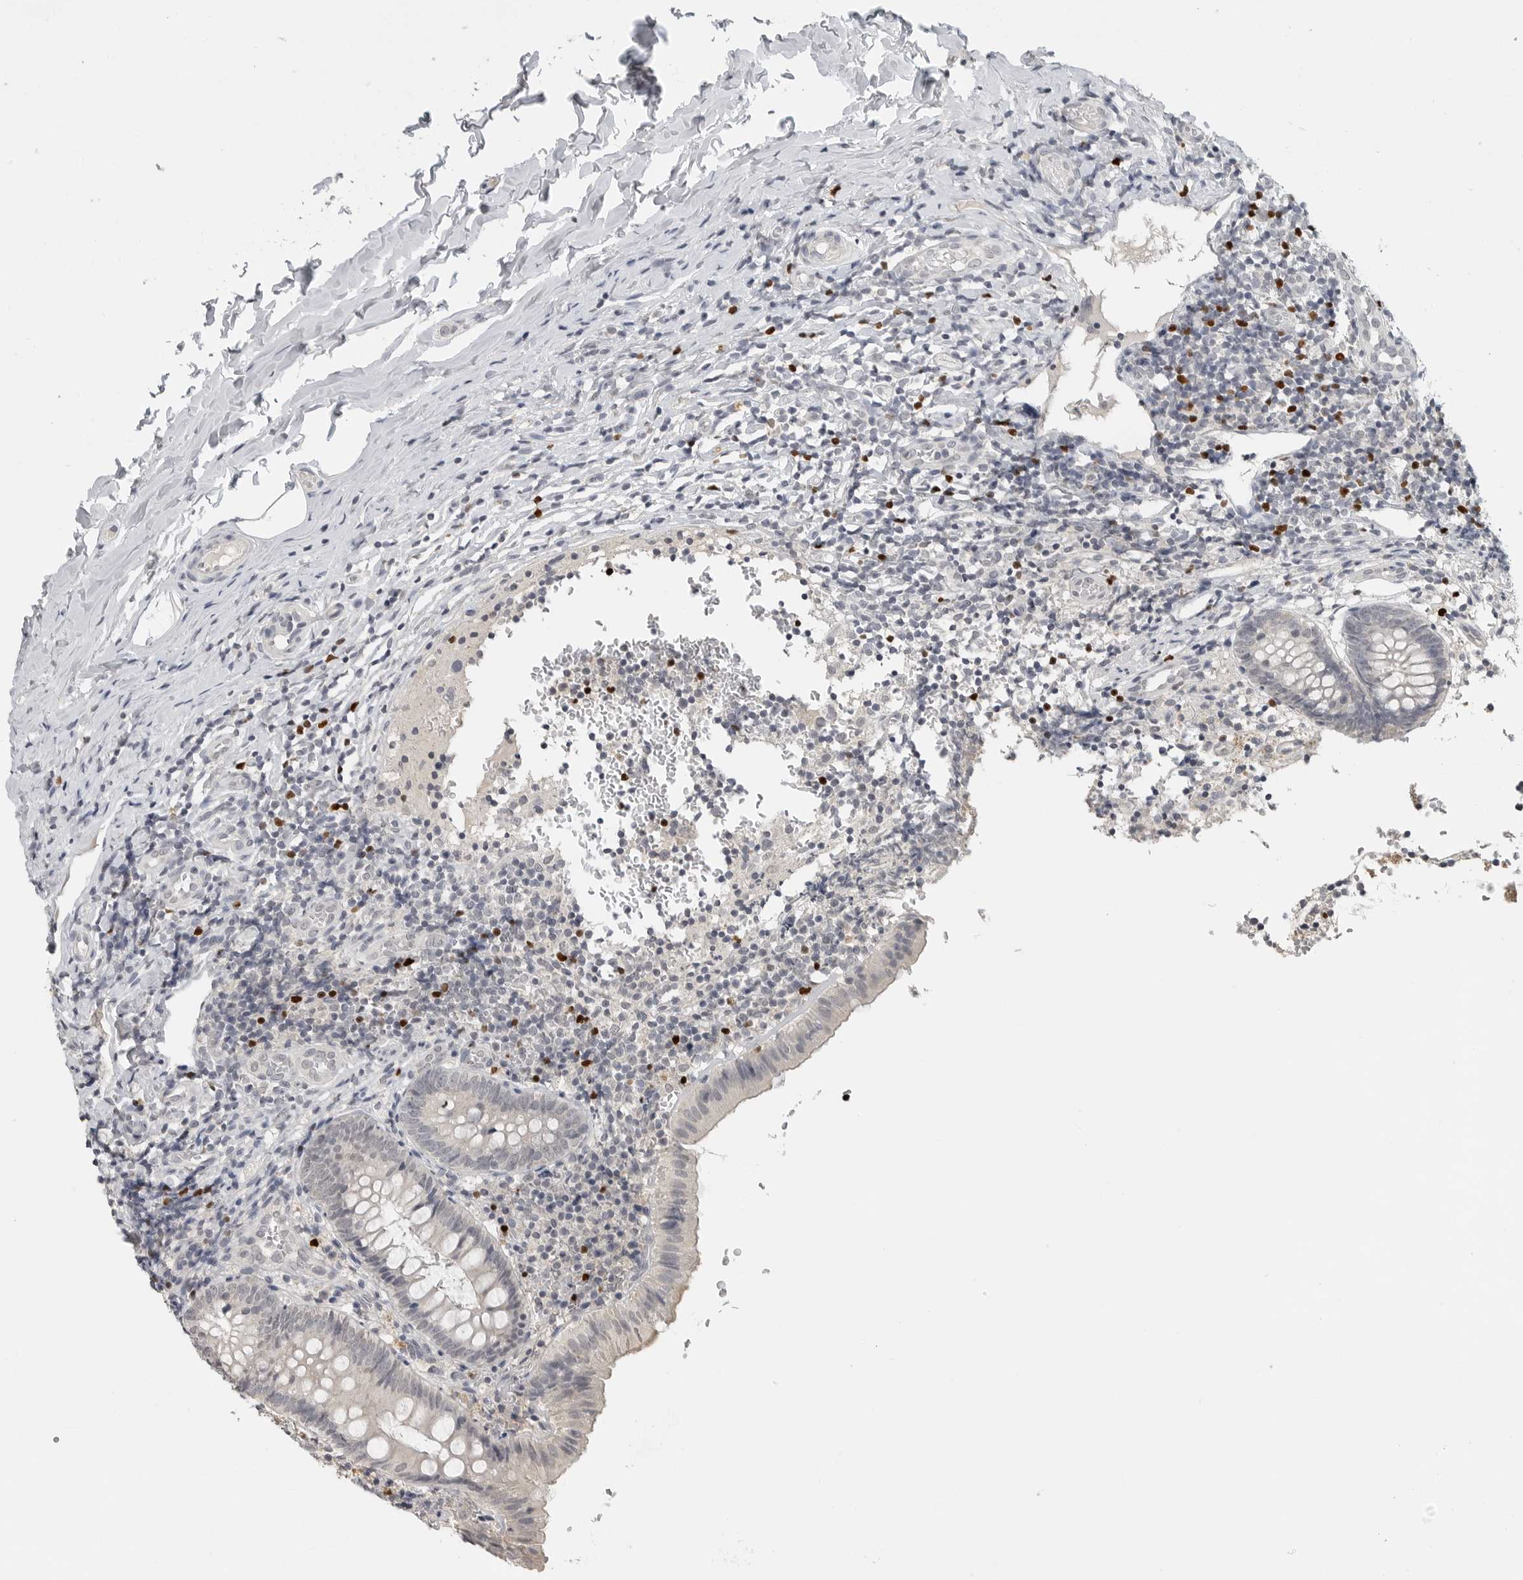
{"staining": {"intensity": "negative", "quantity": "none", "location": "none"}, "tissue": "appendix", "cell_type": "Glandular cells", "image_type": "normal", "snomed": [{"axis": "morphology", "description": "Normal tissue, NOS"}, {"axis": "topography", "description": "Appendix"}], "caption": "IHC histopathology image of unremarkable appendix: human appendix stained with DAB (3,3'-diaminobenzidine) shows no significant protein expression in glandular cells.", "gene": "FOXP3", "patient": {"sex": "male", "age": 8}}